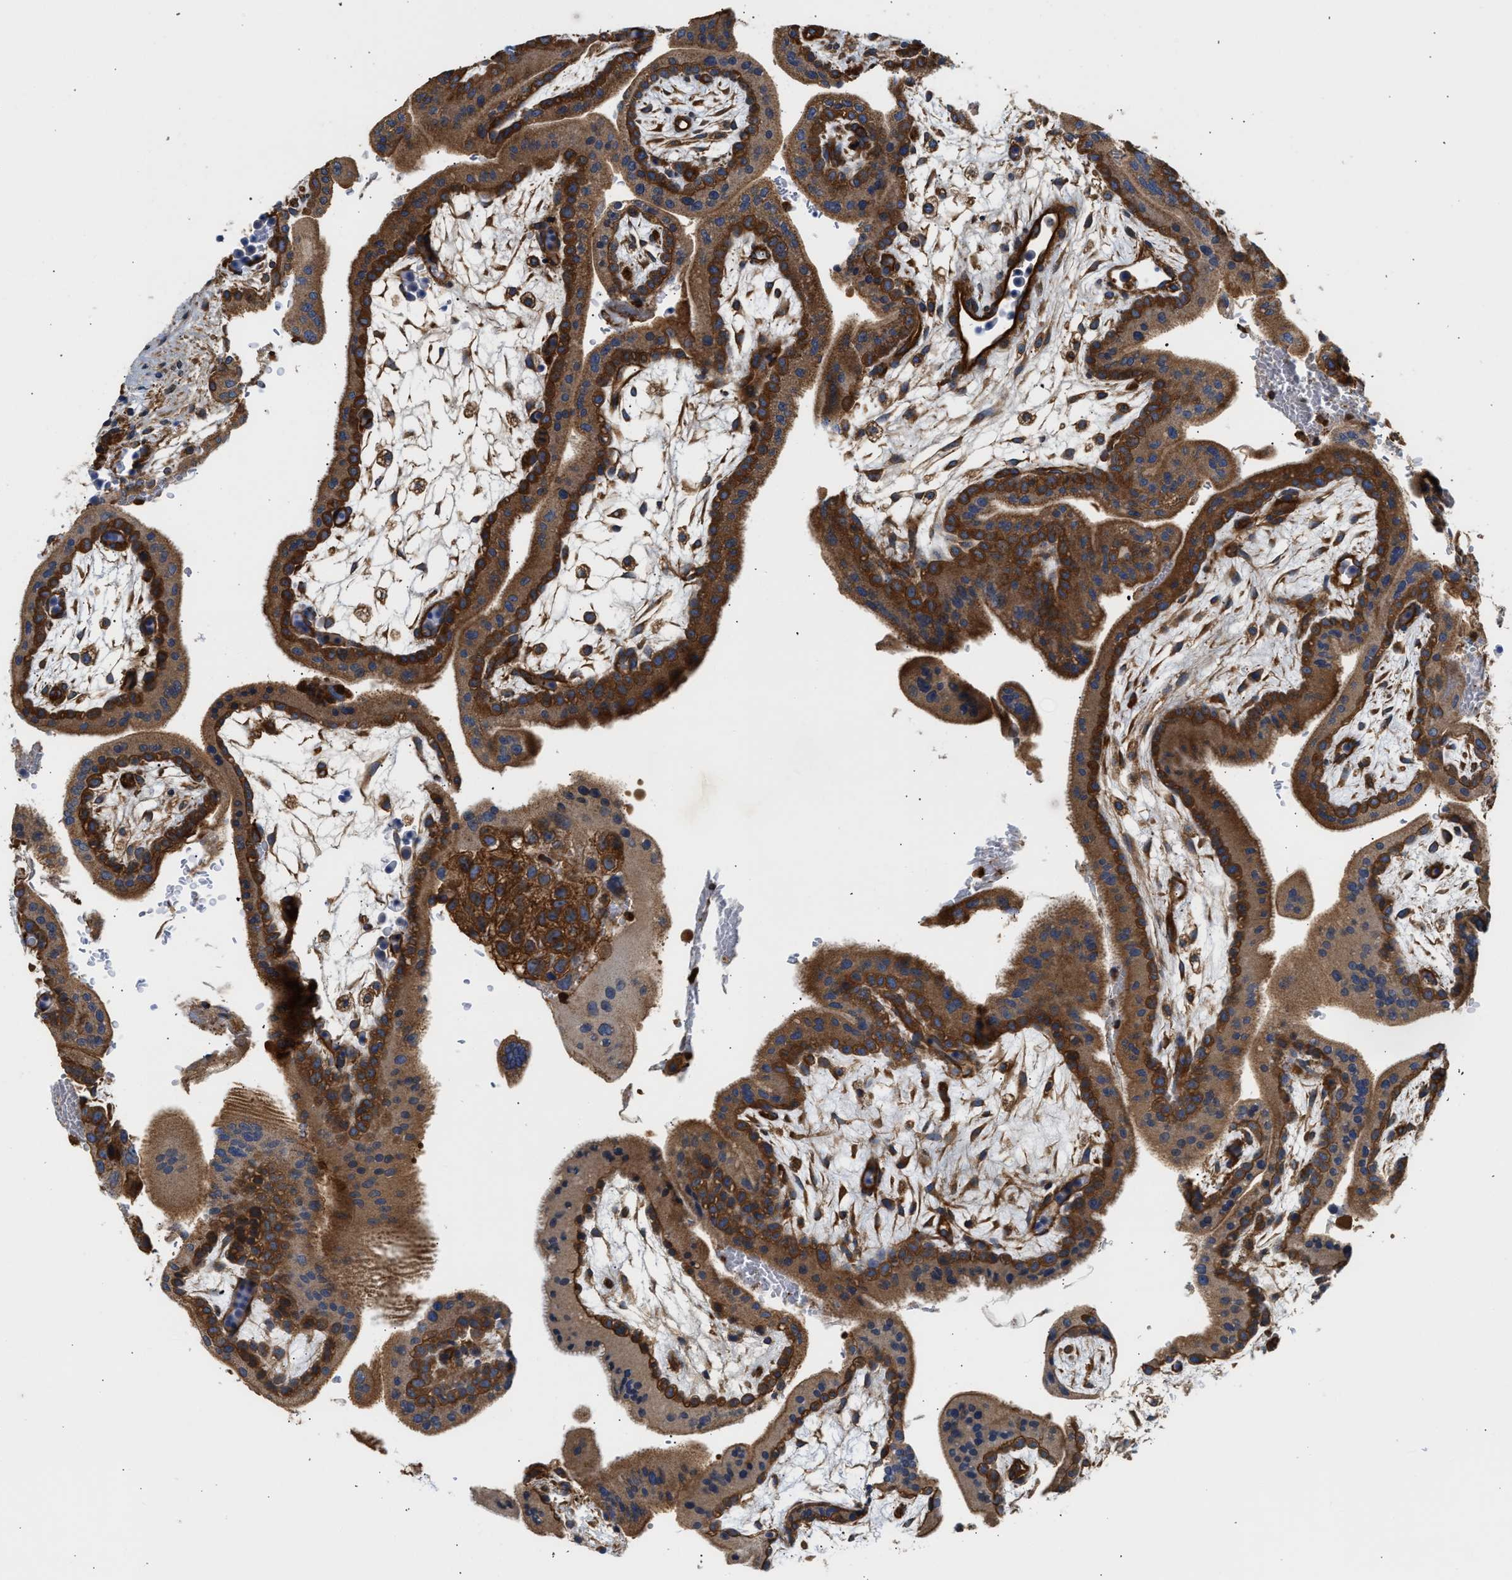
{"staining": {"intensity": "strong", "quantity": ">75%", "location": "cytoplasmic/membranous"}, "tissue": "placenta", "cell_type": "Decidual cells", "image_type": "normal", "snomed": [{"axis": "morphology", "description": "Normal tissue, NOS"}, {"axis": "topography", "description": "Placenta"}], "caption": "The micrograph reveals staining of normal placenta, revealing strong cytoplasmic/membranous protein positivity (brown color) within decidual cells.", "gene": "SAMD9L", "patient": {"sex": "female", "age": 35}}